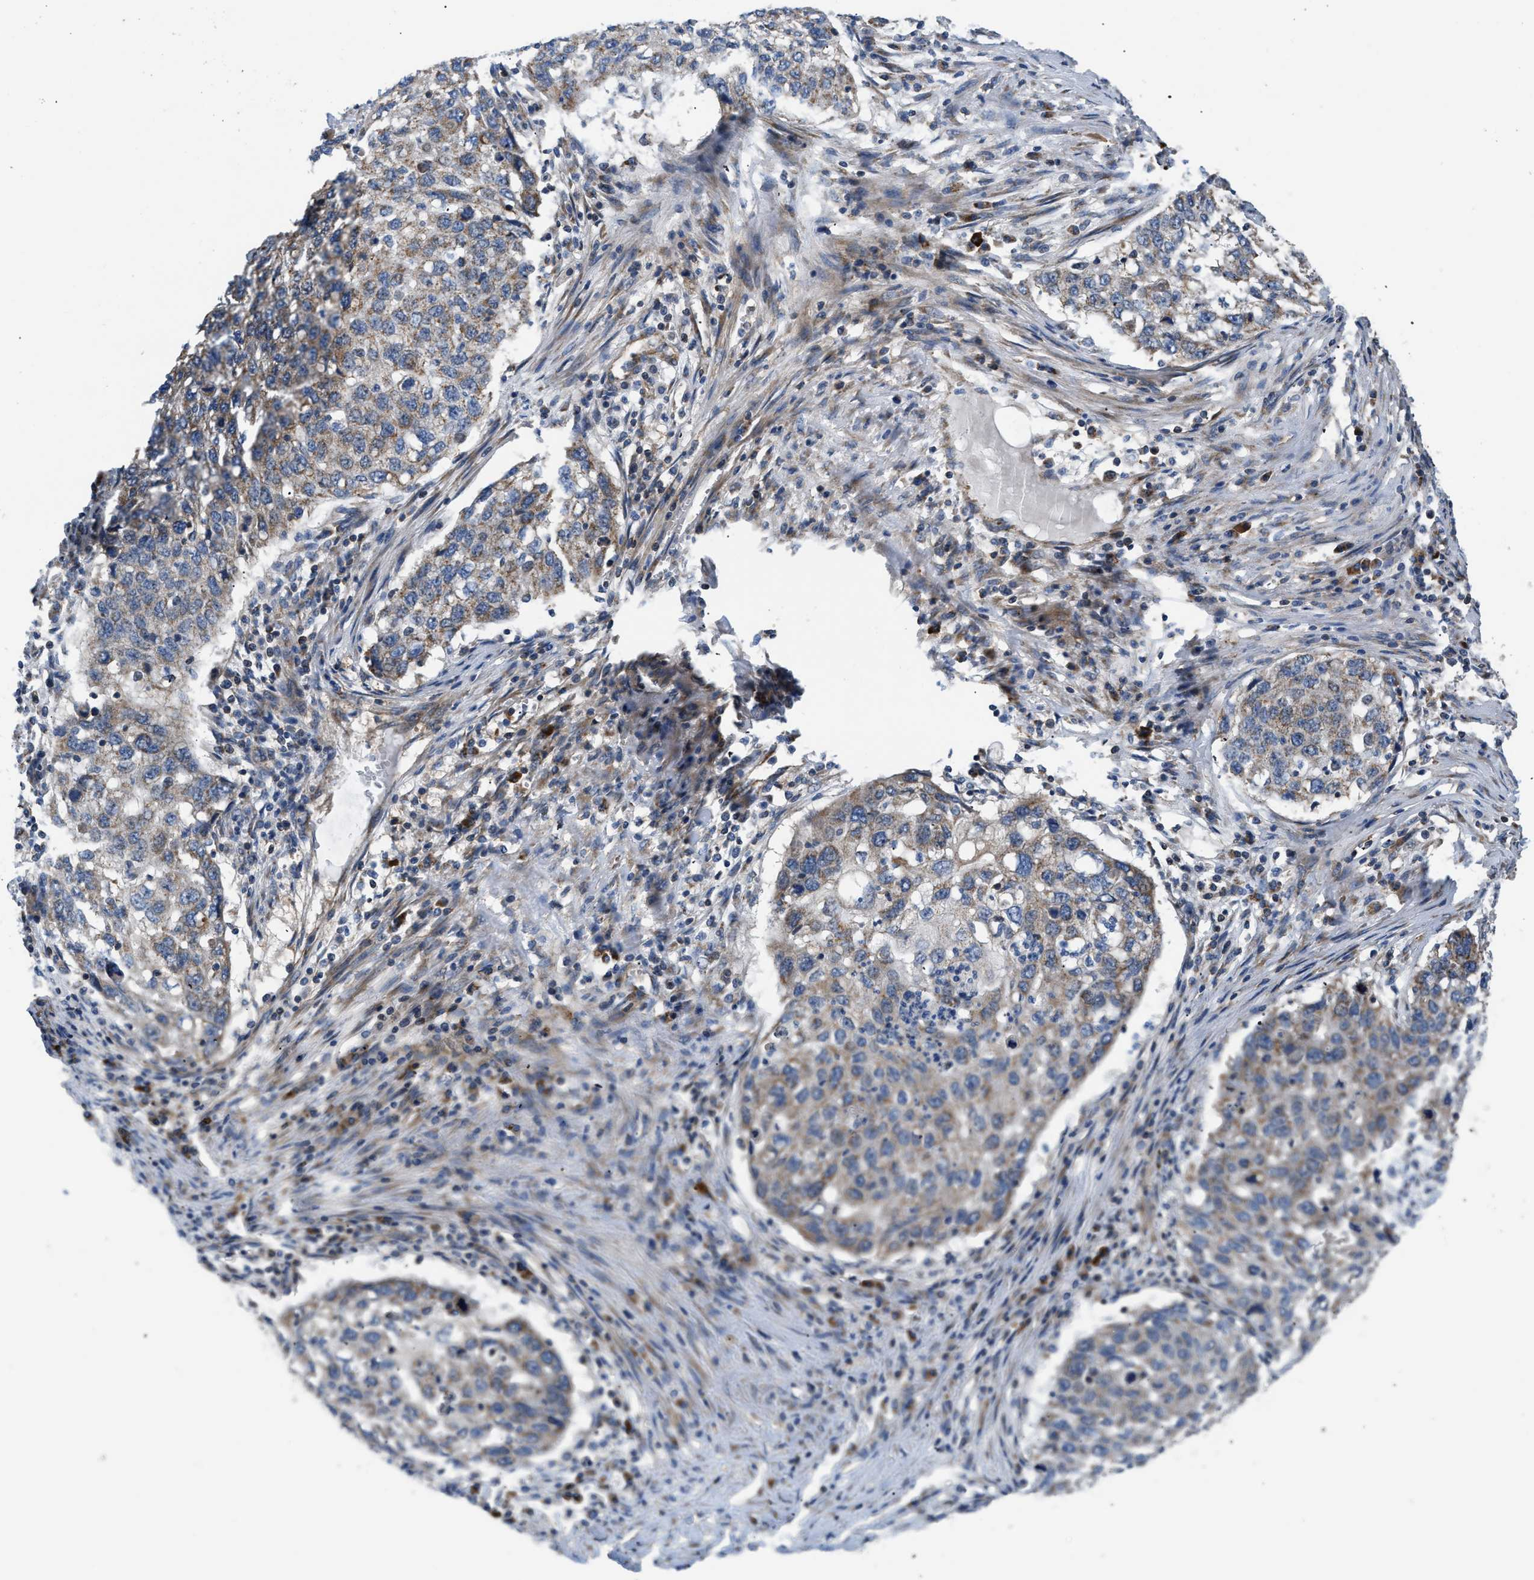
{"staining": {"intensity": "moderate", "quantity": ">75%", "location": "cytoplasmic/membranous"}, "tissue": "lung cancer", "cell_type": "Tumor cells", "image_type": "cancer", "snomed": [{"axis": "morphology", "description": "Squamous cell carcinoma, NOS"}, {"axis": "topography", "description": "Lung"}], "caption": "Lung cancer stained for a protein exhibits moderate cytoplasmic/membranous positivity in tumor cells.", "gene": "OPTN", "patient": {"sex": "female", "age": 63}}